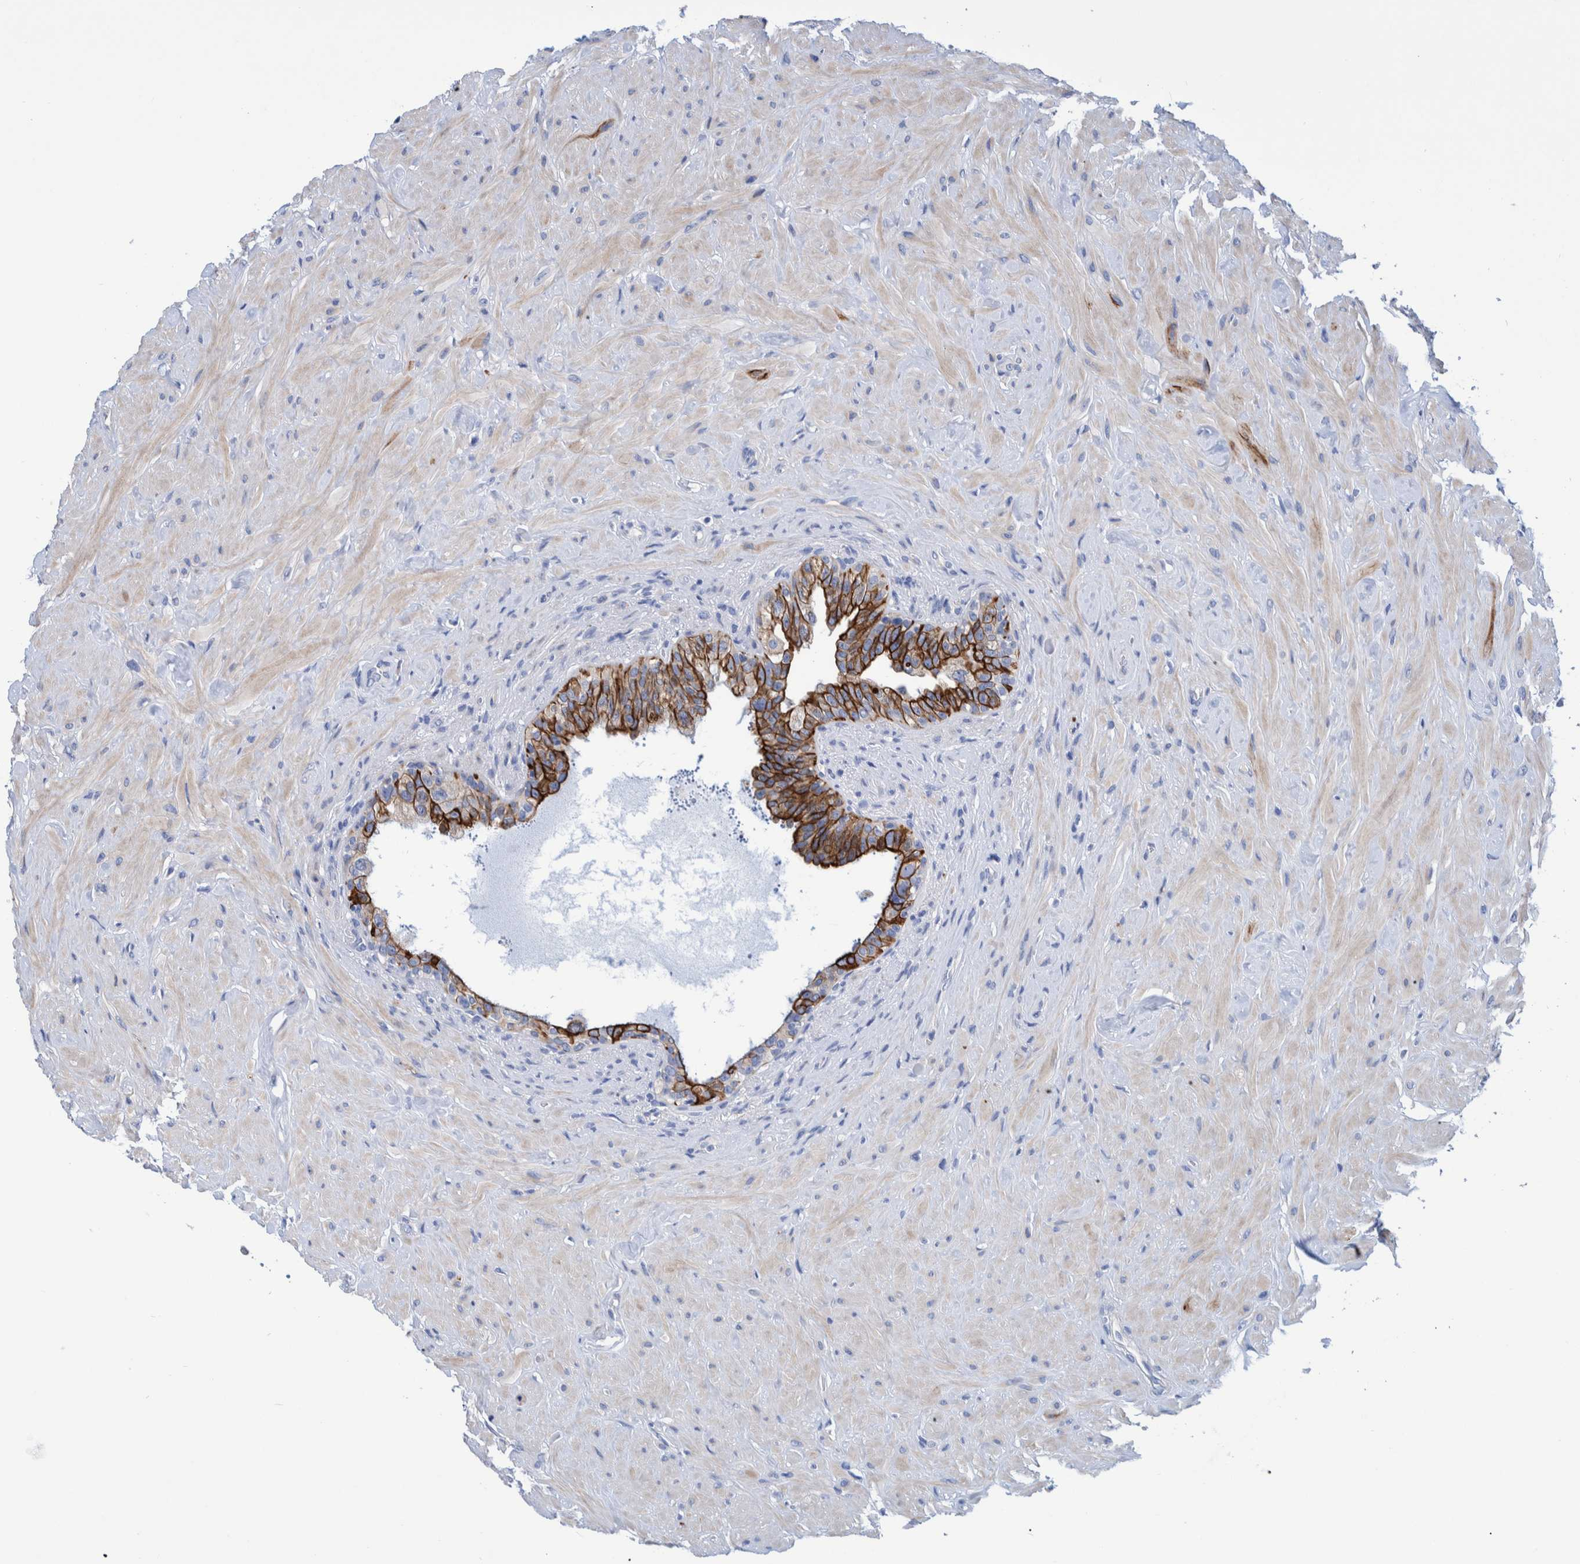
{"staining": {"intensity": "moderate", "quantity": ">75%", "location": "cytoplasmic/membranous"}, "tissue": "seminal vesicle", "cell_type": "Glandular cells", "image_type": "normal", "snomed": [{"axis": "morphology", "description": "Normal tissue, NOS"}, {"axis": "topography", "description": "Seminal veicle"}], "caption": "A high-resolution photomicrograph shows immunohistochemistry staining of benign seminal vesicle, which shows moderate cytoplasmic/membranous positivity in about >75% of glandular cells. (brown staining indicates protein expression, while blue staining denotes nuclei).", "gene": "MKS1", "patient": {"sex": "male", "age": 68}}